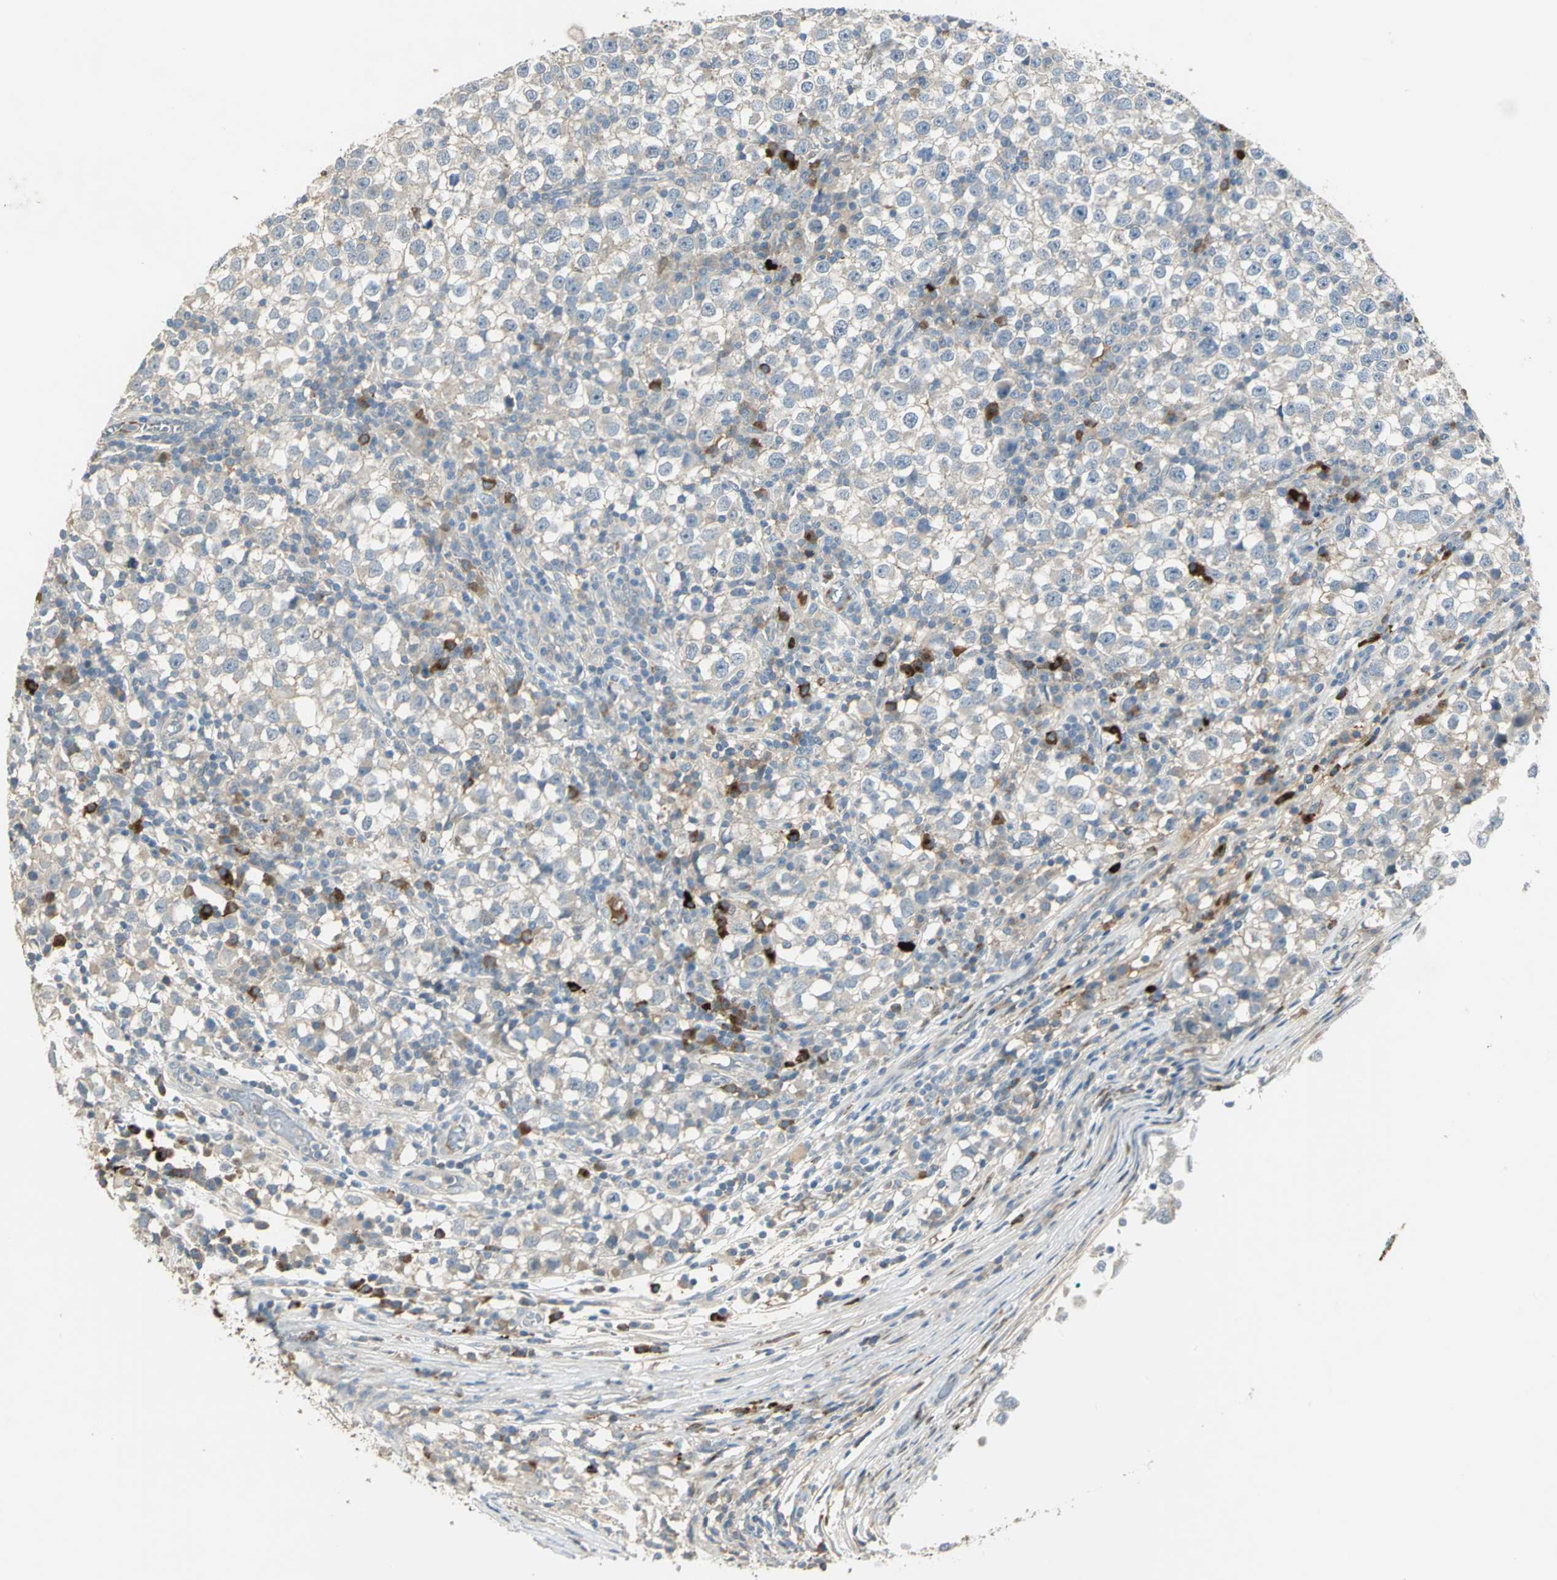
{"staining": {"intensity": "negative", "quantity": "none", "location": "none"}, "tissue": "testis cancer", "cell_type": "Tumor cells", "image_type": "cancer", "snomed": [{"axis": "morphology", "description": "Seminoma, NOS"}, {"axis": "topography", "description": "Testis"}], "caption": "High magnification brightfield microscopy of testis cancer stained with DAB (brown) and counterstained with hematoxylin (blue): tumor cells show no significant staining.", "gene": "PROC", "patient": {"sex": "male", "age": 65}}